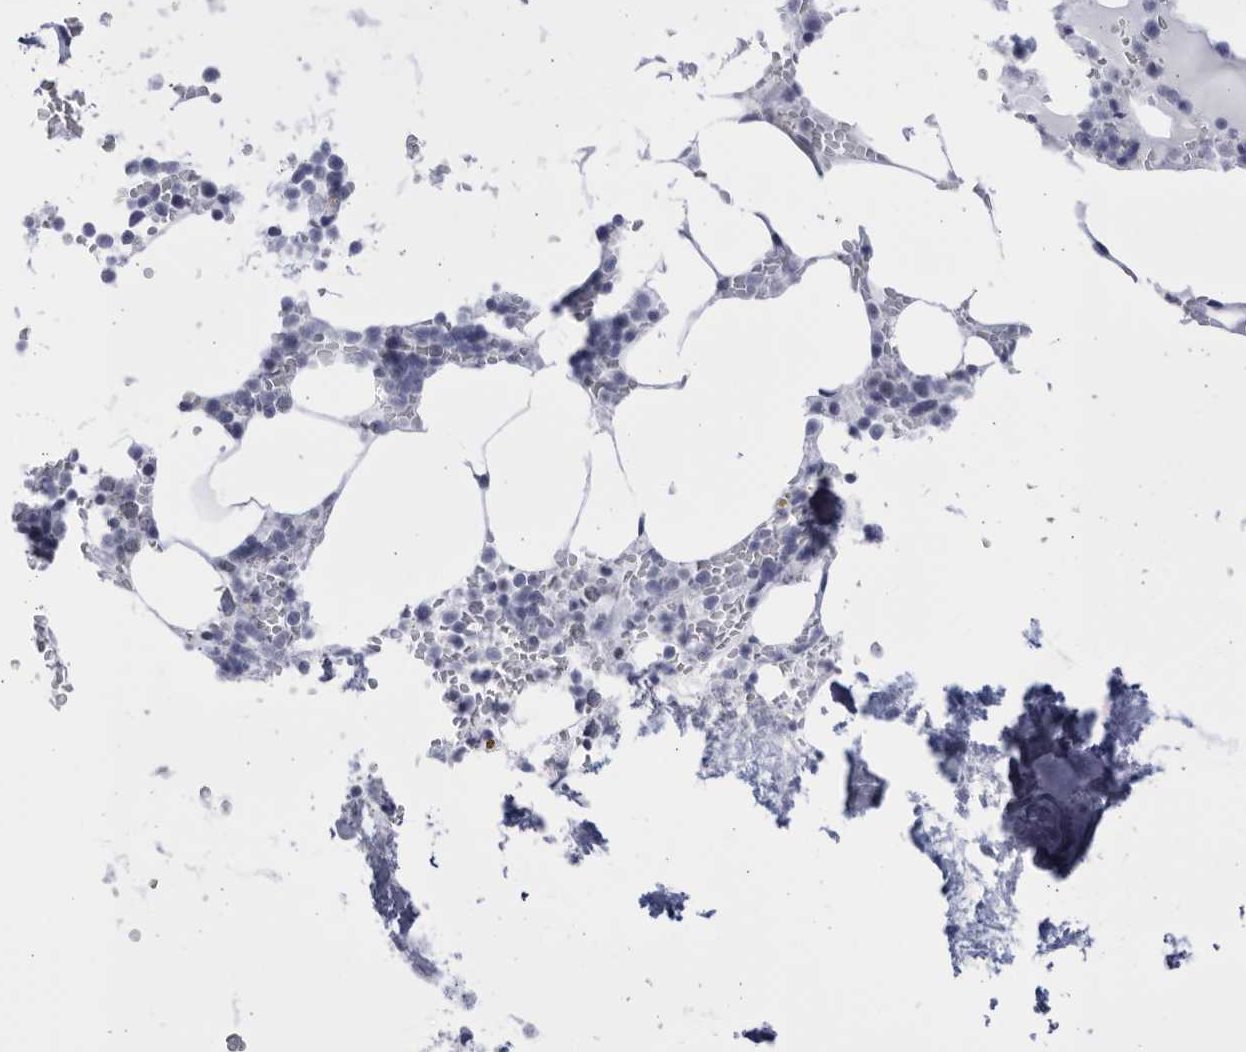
{"staining": {"intensity": "negative", "quantity": "none", "location": "none"}, "tissue": "bone marrow", "cell_type": "Hematopoietic cells", "image_type": "normal", "snomed": [{"axis": "morphology", "description": "Normal tissue, NOS"}, {"axis": "topography", "description": "Bone marrow"}], "caption": "A high-resolution photomicrograph shows immunohistochemistry (IHC) staining of benign bone marrow, which displays no significant expression in hematopoietic cells.", "gene": "CCDC181", "patient": {"sex": "male", "age": 70}}